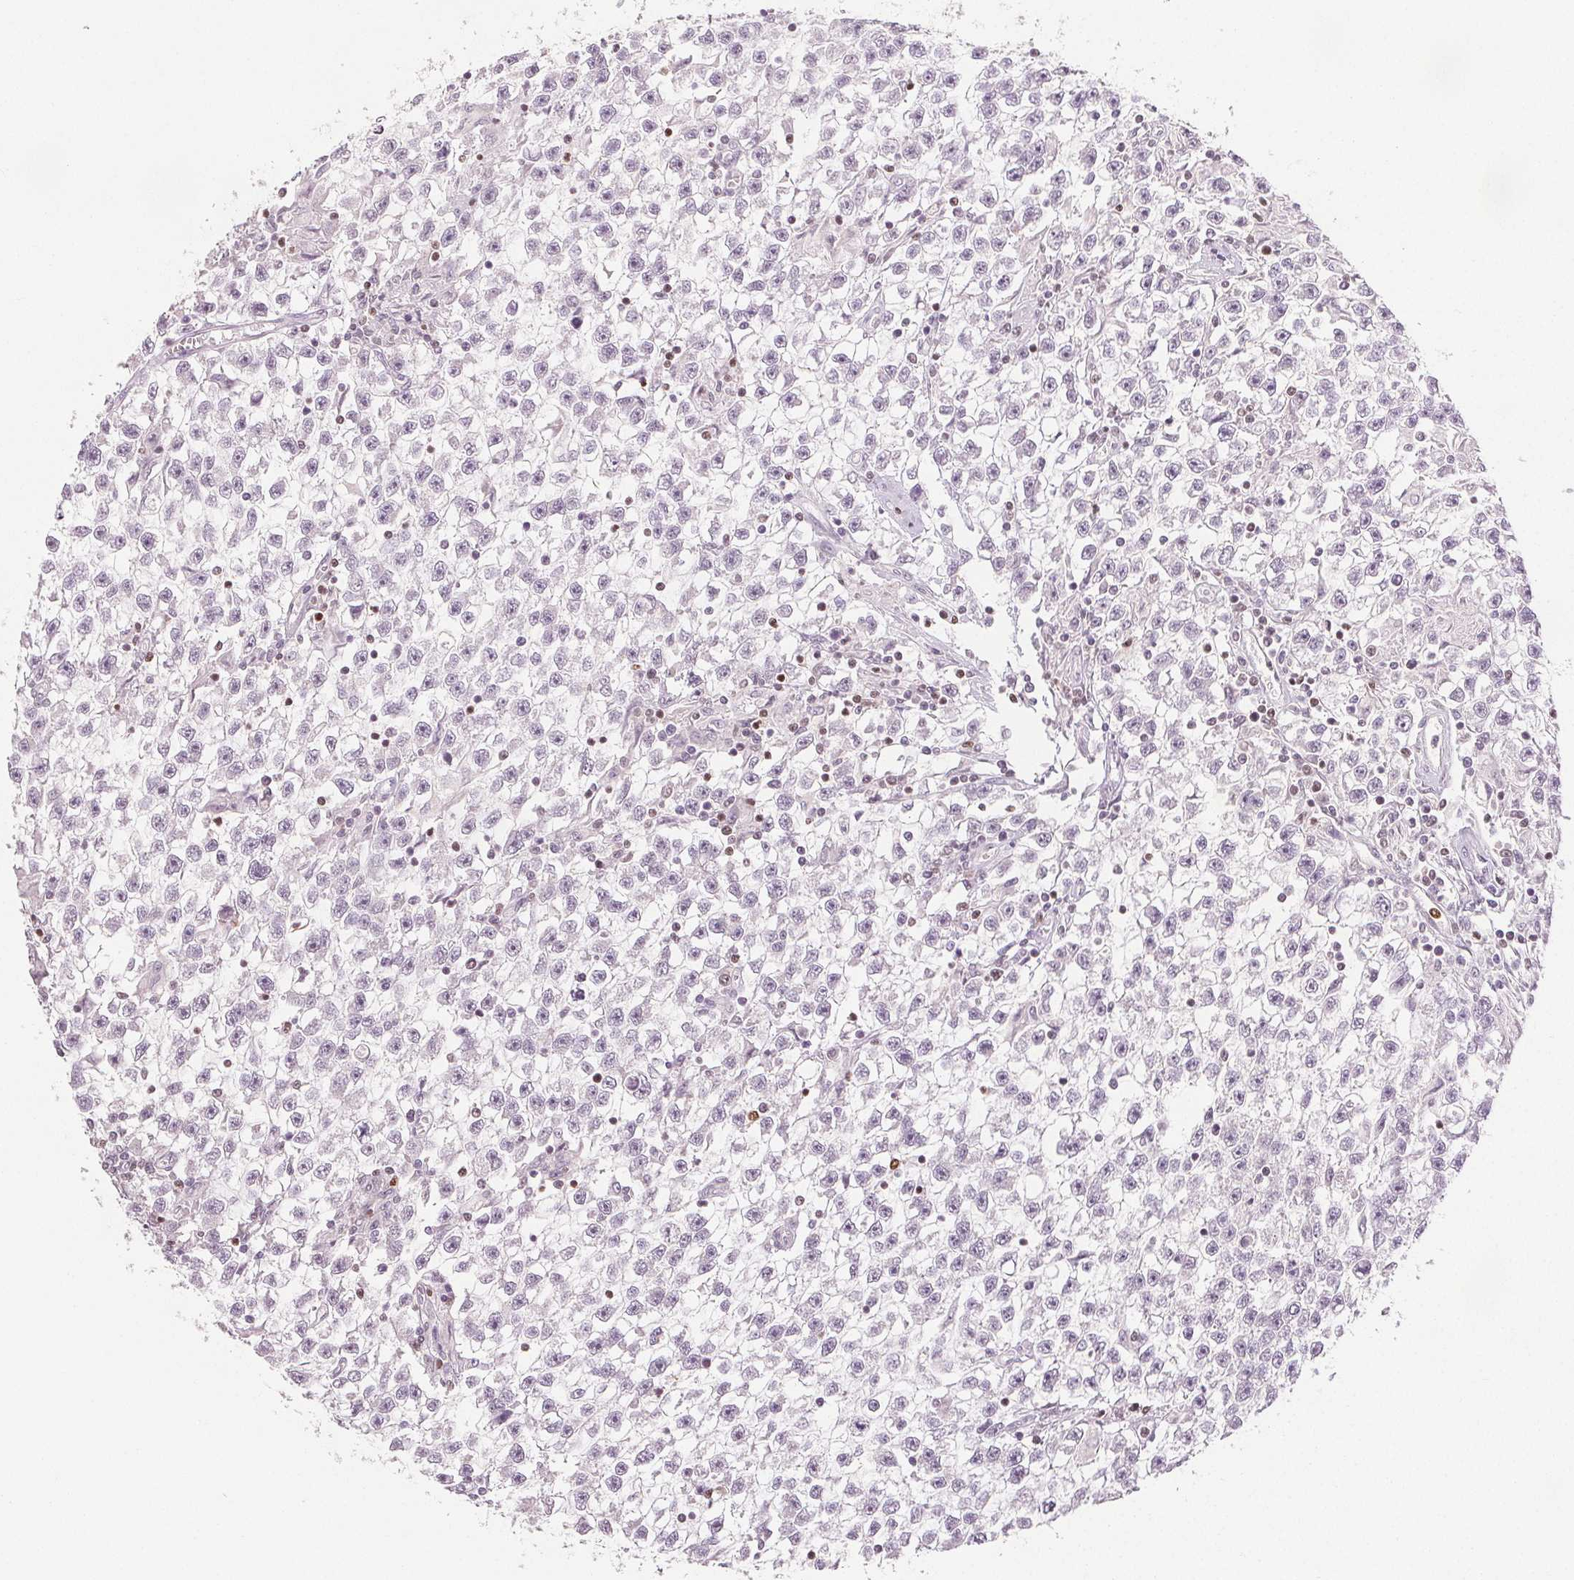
{"staining": {"intensity": "negative", "quantity": "none", "location": "none"}, "tissue": "testis cancer", "cell_type": "Tumor cells", "image_type": "cancer", "snomed": [{"axis": "morphology", "description": "Seminoma, NOS"}, {"axis": "topography", "description": "Testis"}], "caption": "This is an IHC micrograph of human testis seminoma. There is no expression in tumor cells.", "gene": "RUNX2", "patient": {"sex": "male", "age": 31}}